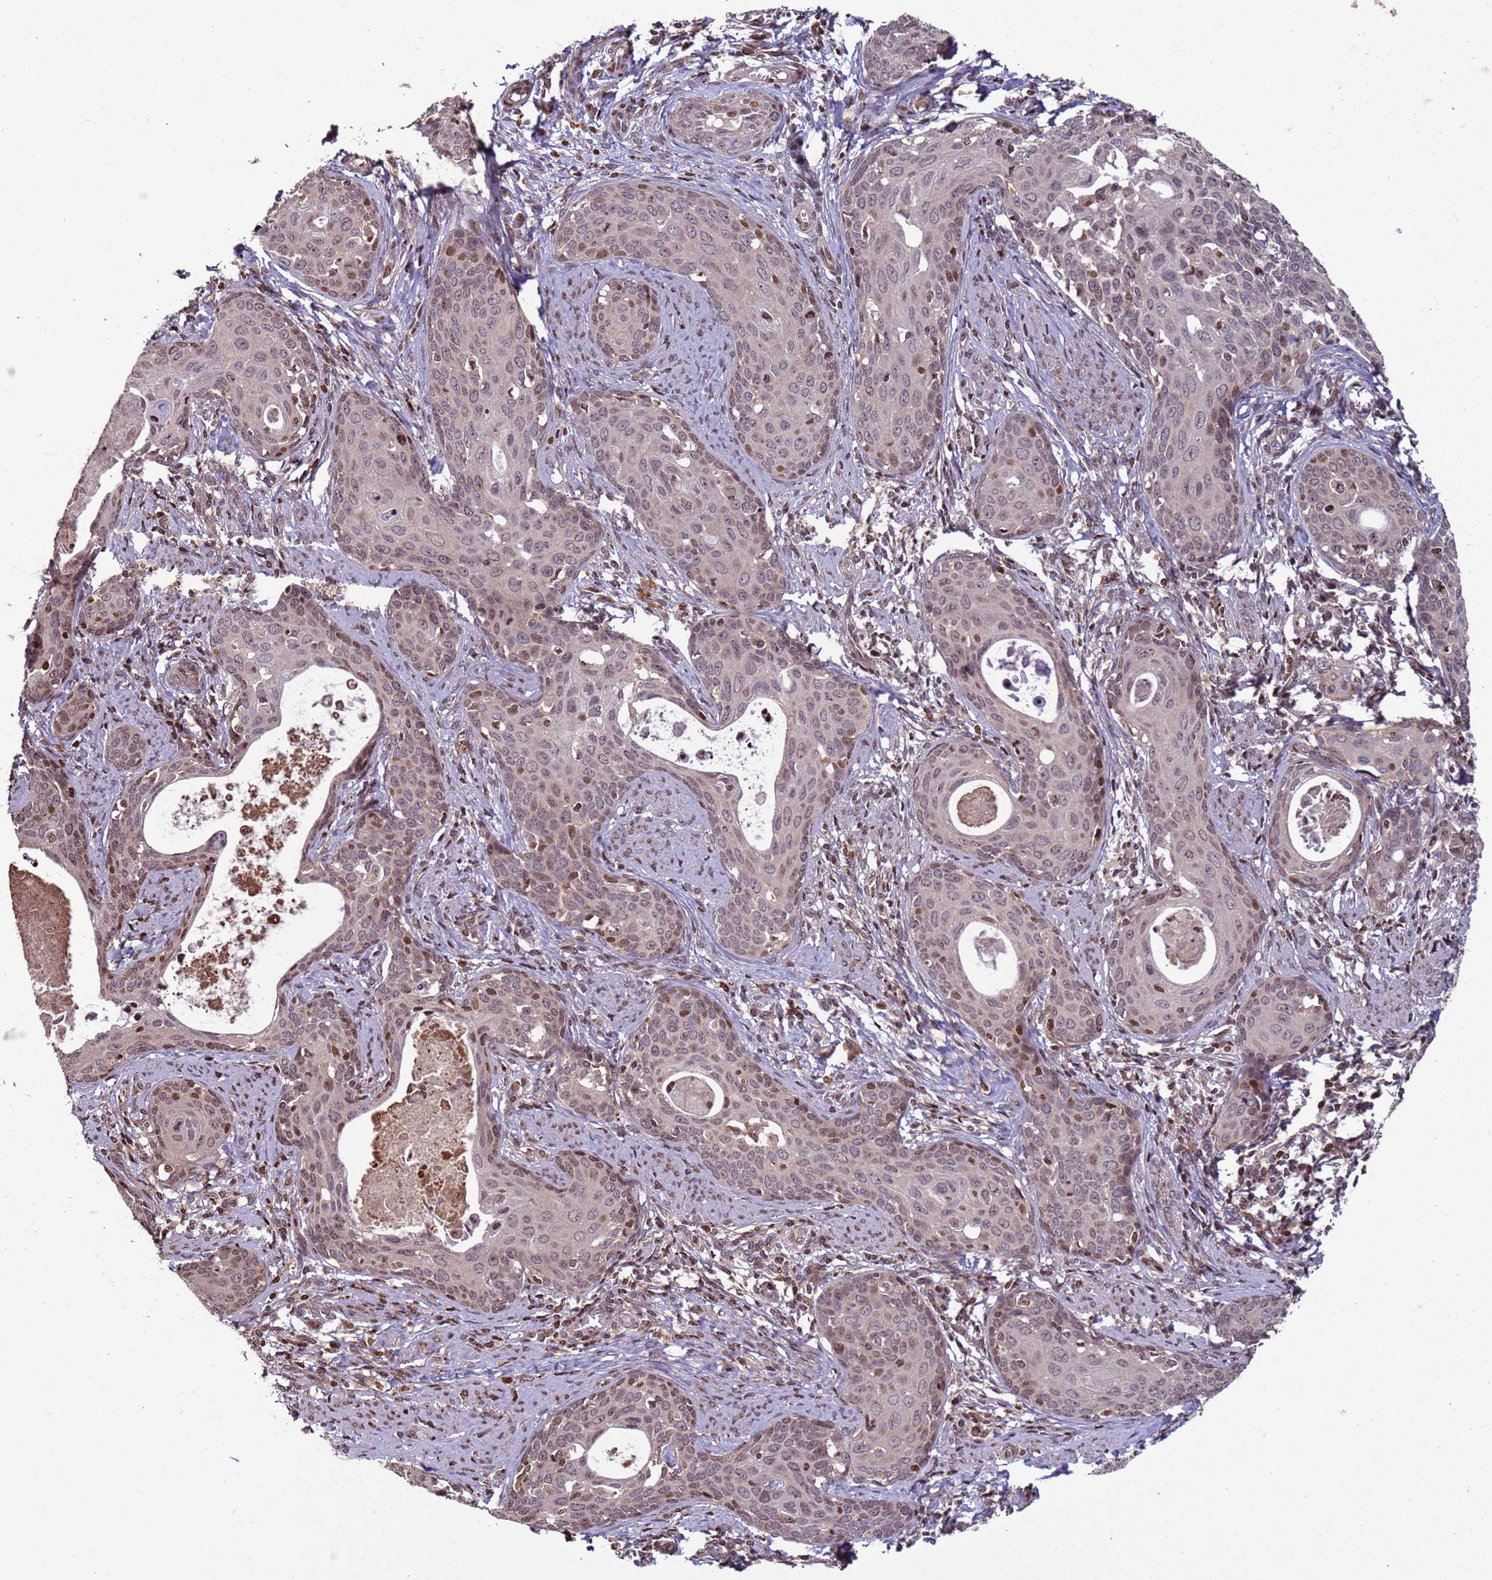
{"staining": {"intensity": "moderate", "quantity": "<25%", "location": "nuclear"}, "tissue": "cervical cancer", "cell_type": "Tumor cells", "image_type": "cancer", "snomed": [{"axis": "morphology", "description": "Squamous cell carcinoma, NOS"}, {"axis": "topography", "description": "Cervix"}], "caption": "Human cervical cancer stained for a protein (brown) demonstrates moderate nuclear positive positivity in about <25% of tumor cells.", "gene": "HGH1", "patient": {"sex": "female", "age": 46}}